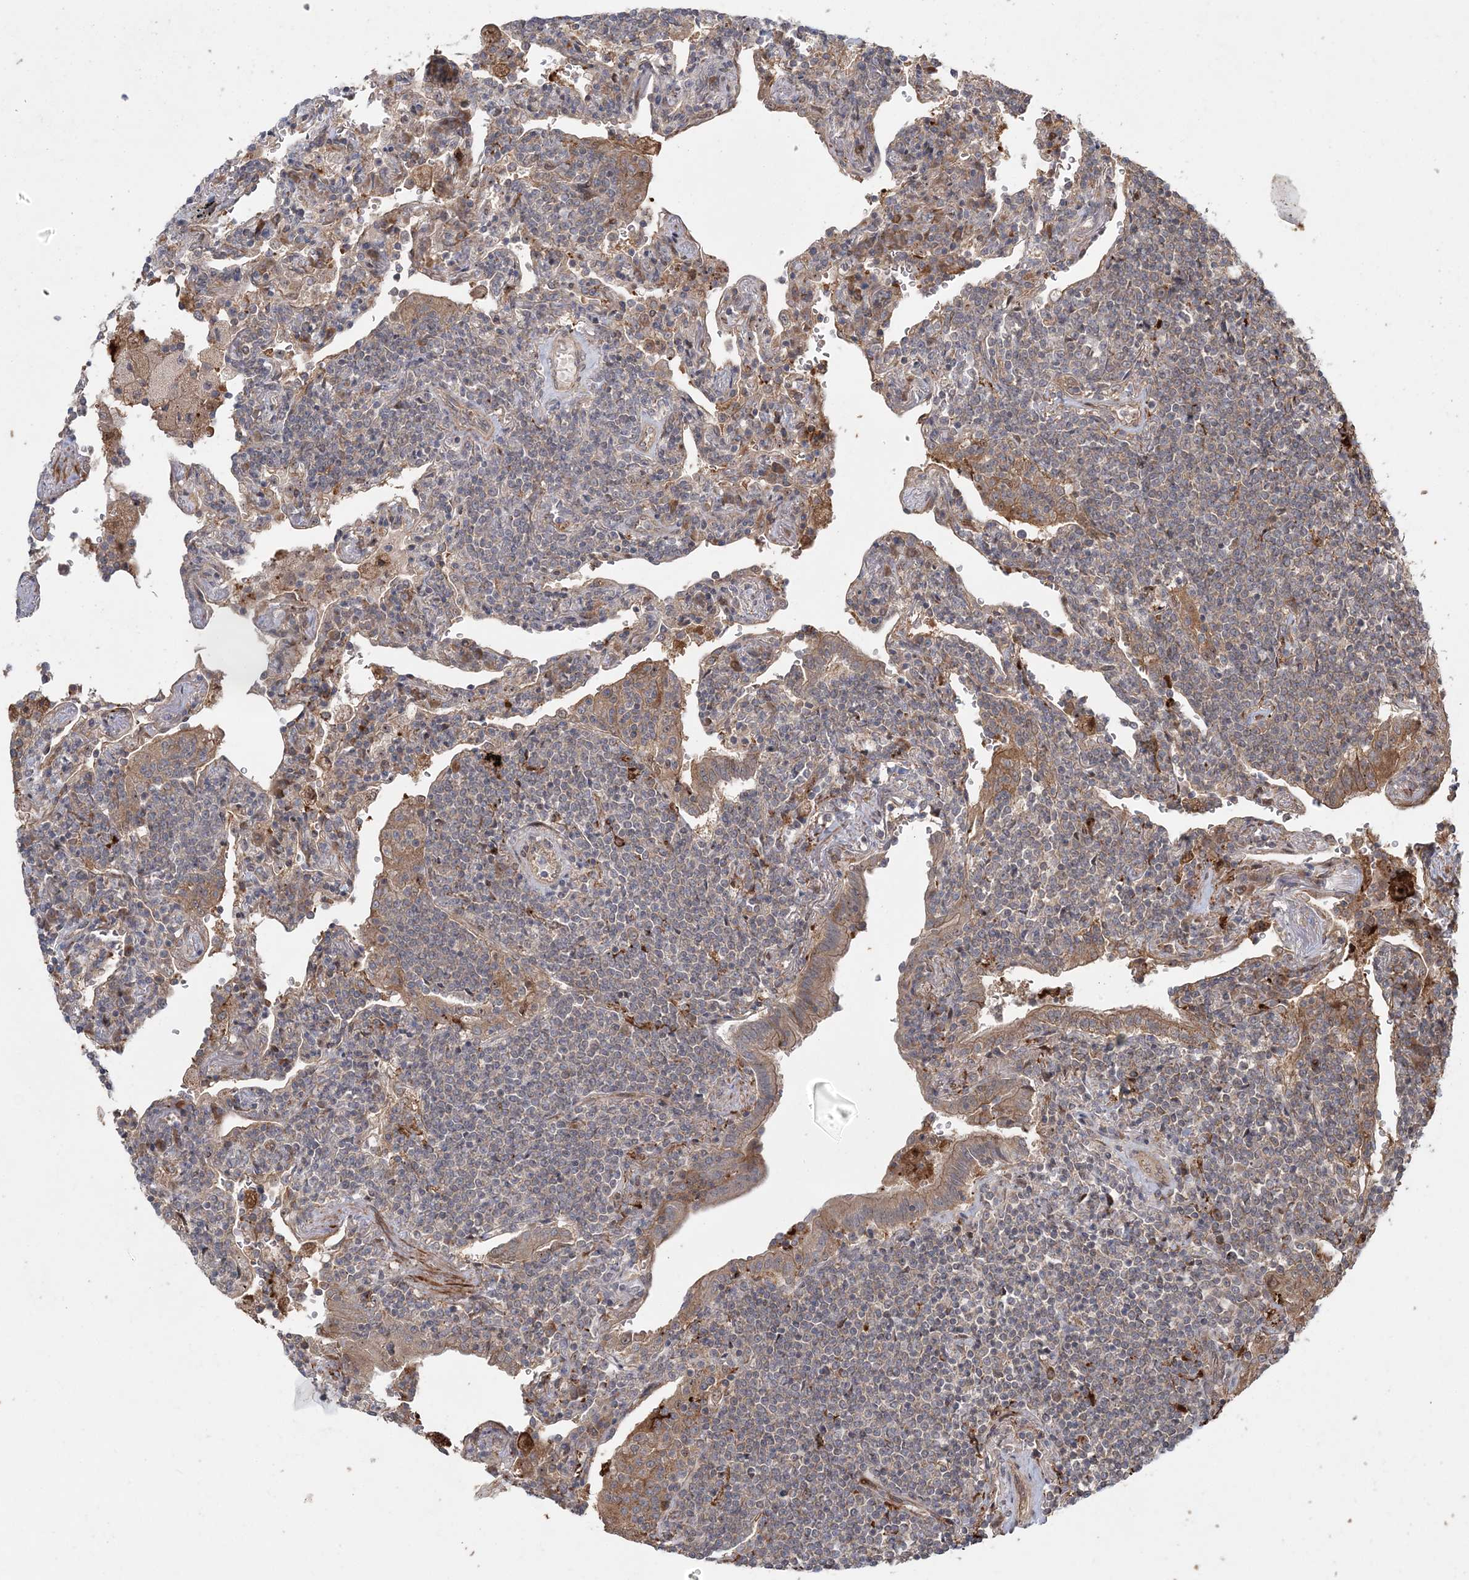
{"staining": {"intensity": "negative", "quantity": "none", "location": "none"}, "tissue": "lymphoma", "cell_type": "Tumor cells", "image_type": "cancer", "snomed": [{"axis": "morphology", "description": "Malignant lymphoma, non-Hodgkin's type, Low grade"}, {"axis": "topography", "description": "Lung"}], "caption": "Tumor cells are negative for brown protein staining in lymphoma.", "gene": "UBTD2", "patient": {"sex": "female", "age": 71}}